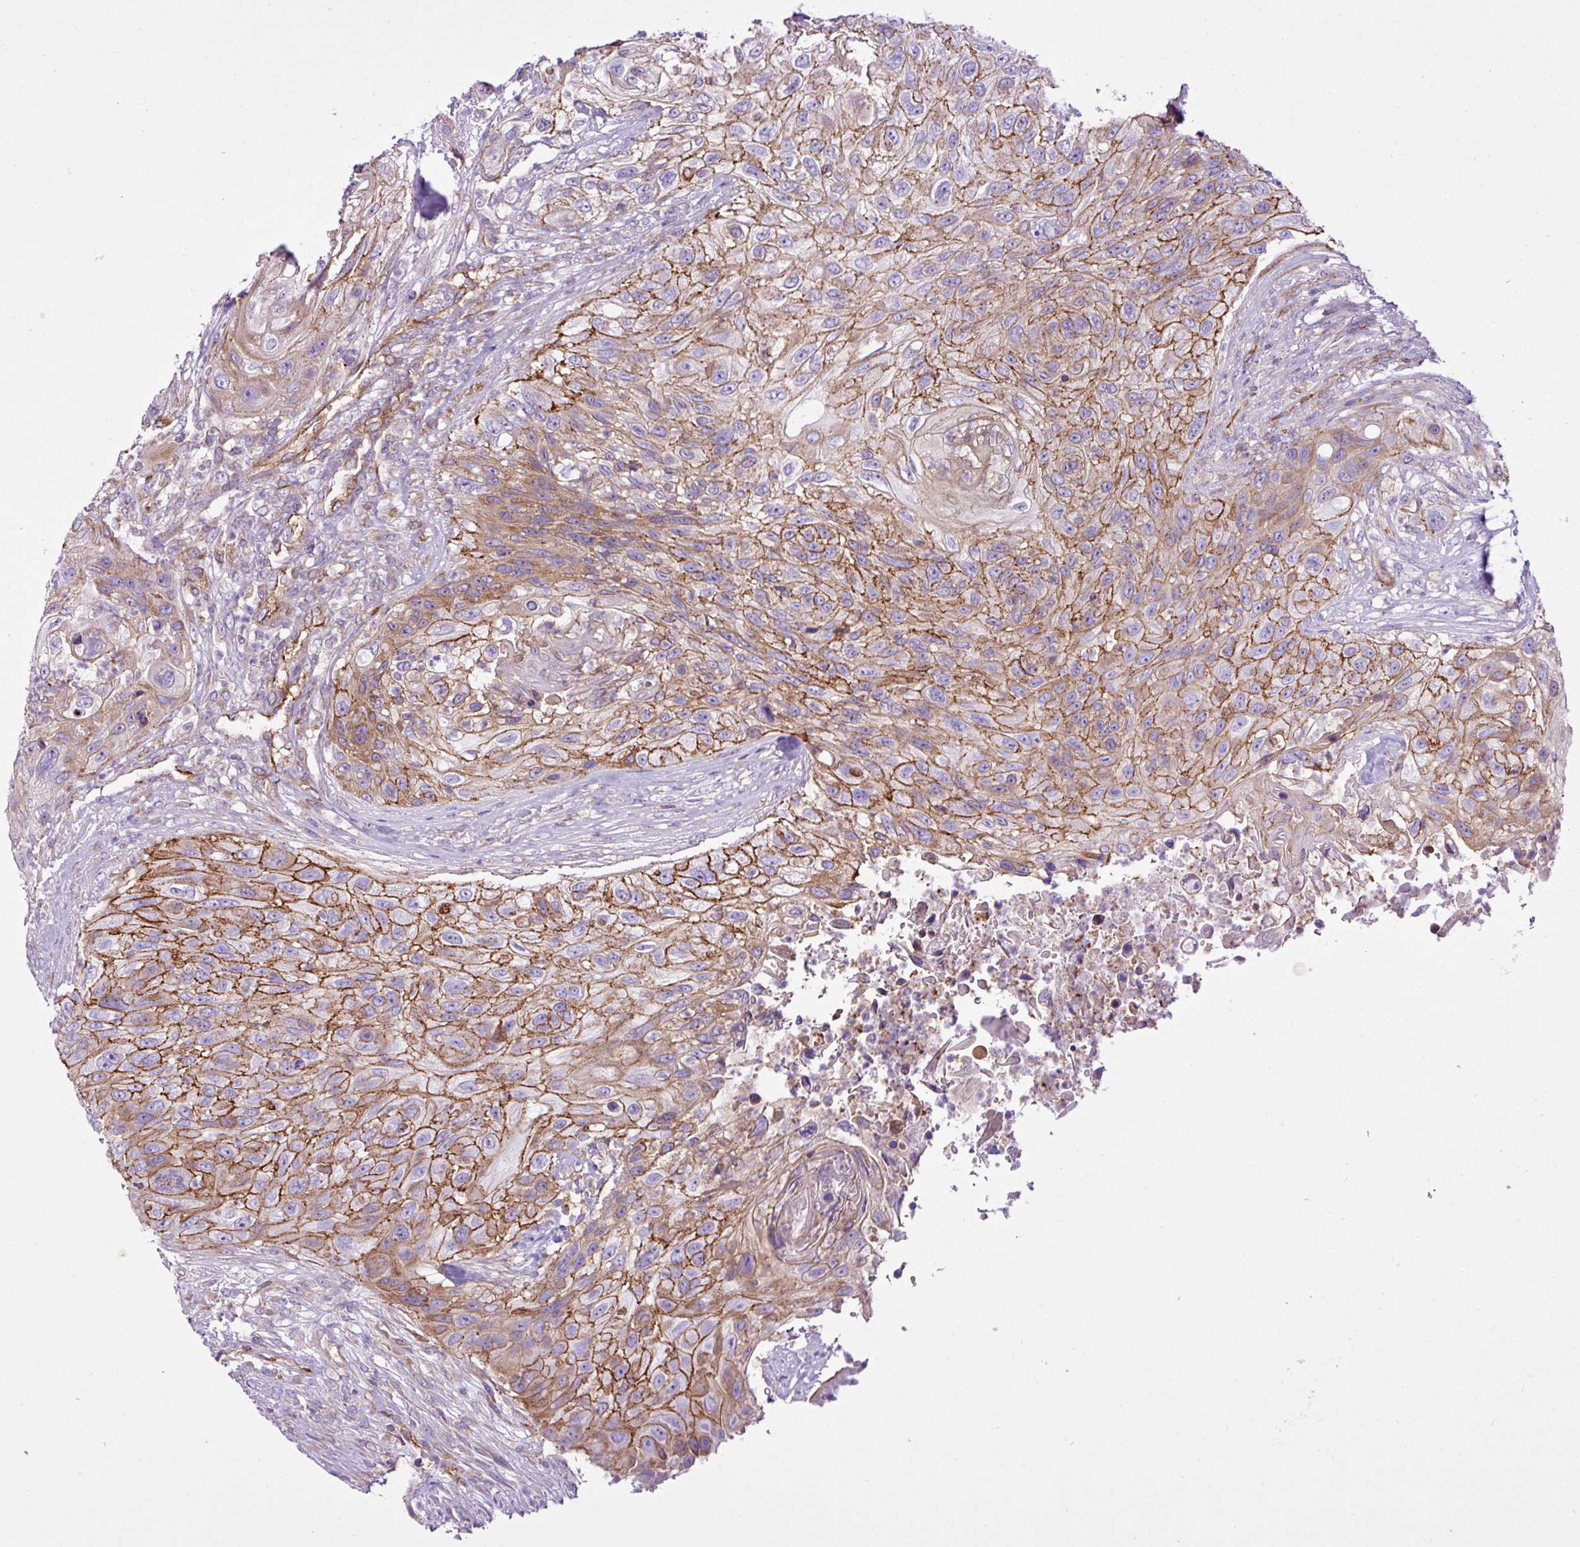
{"staining": {"intensity": "moderate", "quantity": "25%-75%", "location": "cytoplasmic/membranous"}, "tissue": "urothelial cancer", "cell_type": "Tumor cells", "image_type": "cancer", "snomed": [{"axis": "morphology", "description": "Urothelial carcinoma, High grade"}, {"axis": "topography", "description": "Urinary bladder"}], "caption": "A medium amount of moderate cytoplasmic/membranous positivity is appreciated in about 25%-75% of tumor cells in high-grade urothelial carcinoma tissue.", "gene": "EME2", "patient": {"sex": "female", "age": 60}}